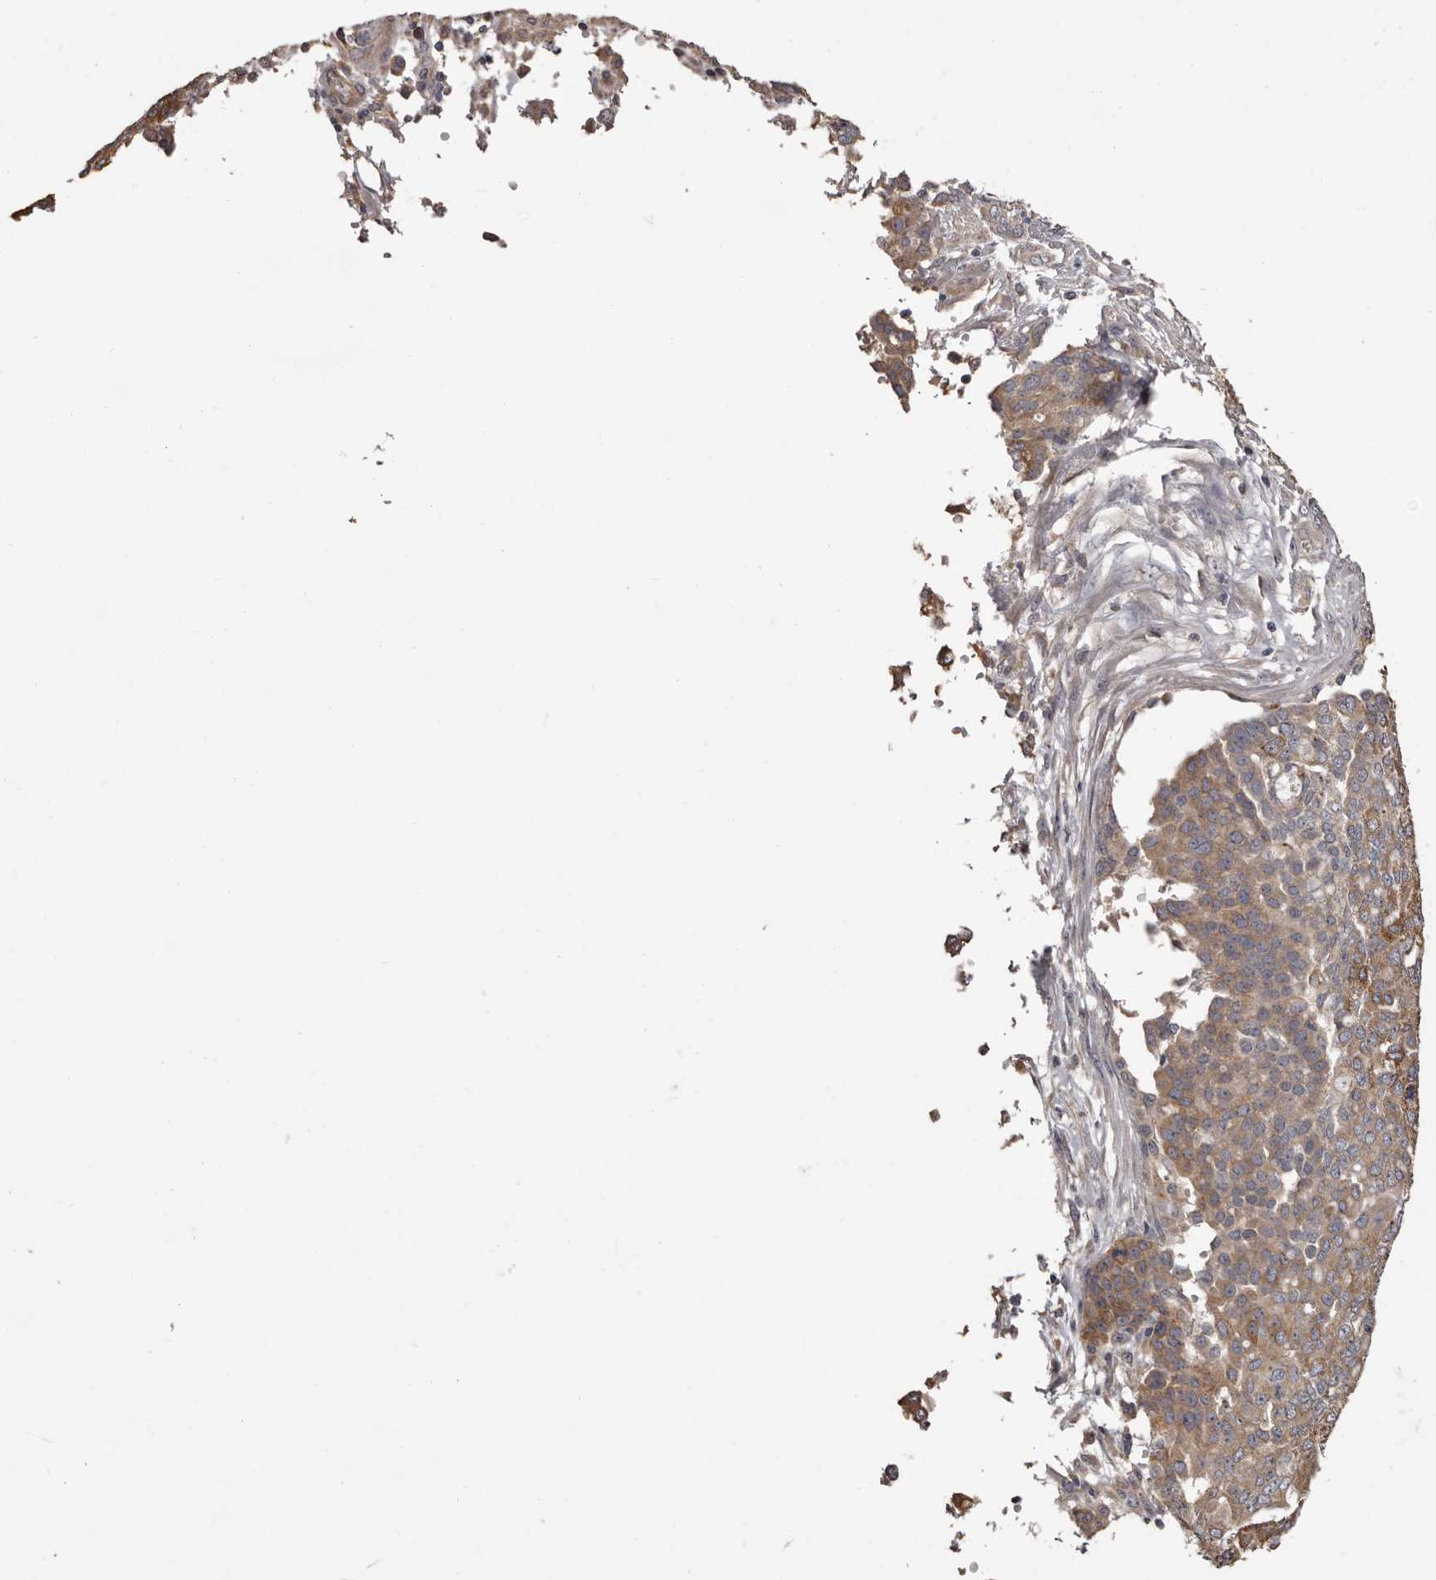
{"staining": {"intensity": "moderate", "quantity": "<25%", "location": "cytoplasmic/membranous"}, "tissue": "ovarian cancer", "cell_type": "Tumor cells", "image_type": "cancer", "snomed": [{"axis": "morphology", "description": "Cystadenocarcinoma, serous, NOS"}, {"axis": "topography", "description": "Soft tissue"}, {"axis": "topography", "description": "Ovary"}], "caption": "This micrograph shows immunohistochemistry (IHC) staining of ovarian cancer, with low moderate cytoplasmic/membranous staining in approximately <25% of tumor cells.", "gene": "ETNK1", "patient": {"sex": "female", "age": 57}}